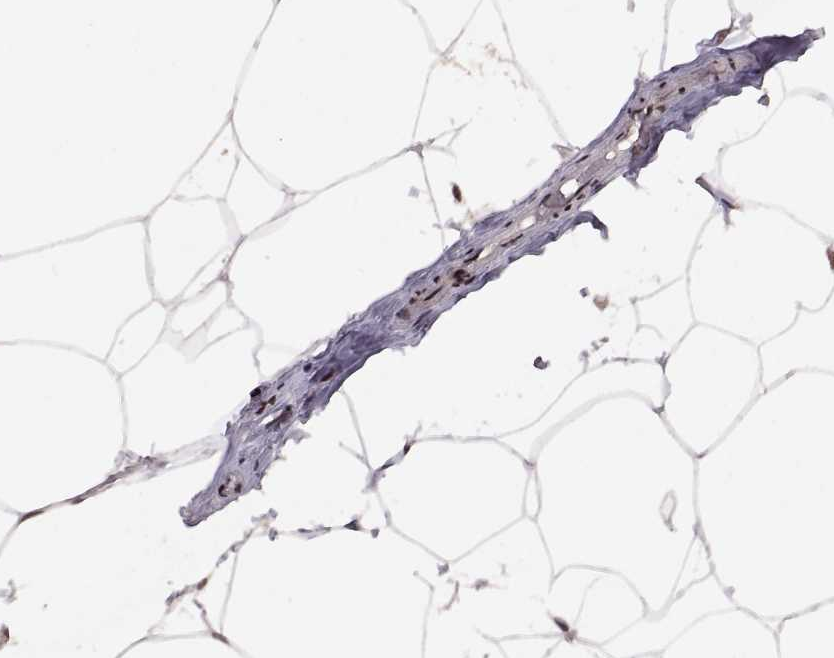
{"staining": {"intensity": "moderate", "quantity": ">75%", "location": "nuclear"}, "tissue": "breast", "cell_type": "Adipocytes", "image_type": "normal", "snomed": [{"axis": "morphology", "description": "Normal tissue, NOS"}, {"axis": "topography", "description": "Breast"}], "caption": "Immunohistochemical staining of normal human breast exhibits >75% levels of moderate nuclear protein positivity in approximately >75% of adipocytes. Immunohistochemistry stains the protein in brown and the nuclei are stained blue.", "gene": "MT1E", "patient": {"sex": "female", "age": 32}}